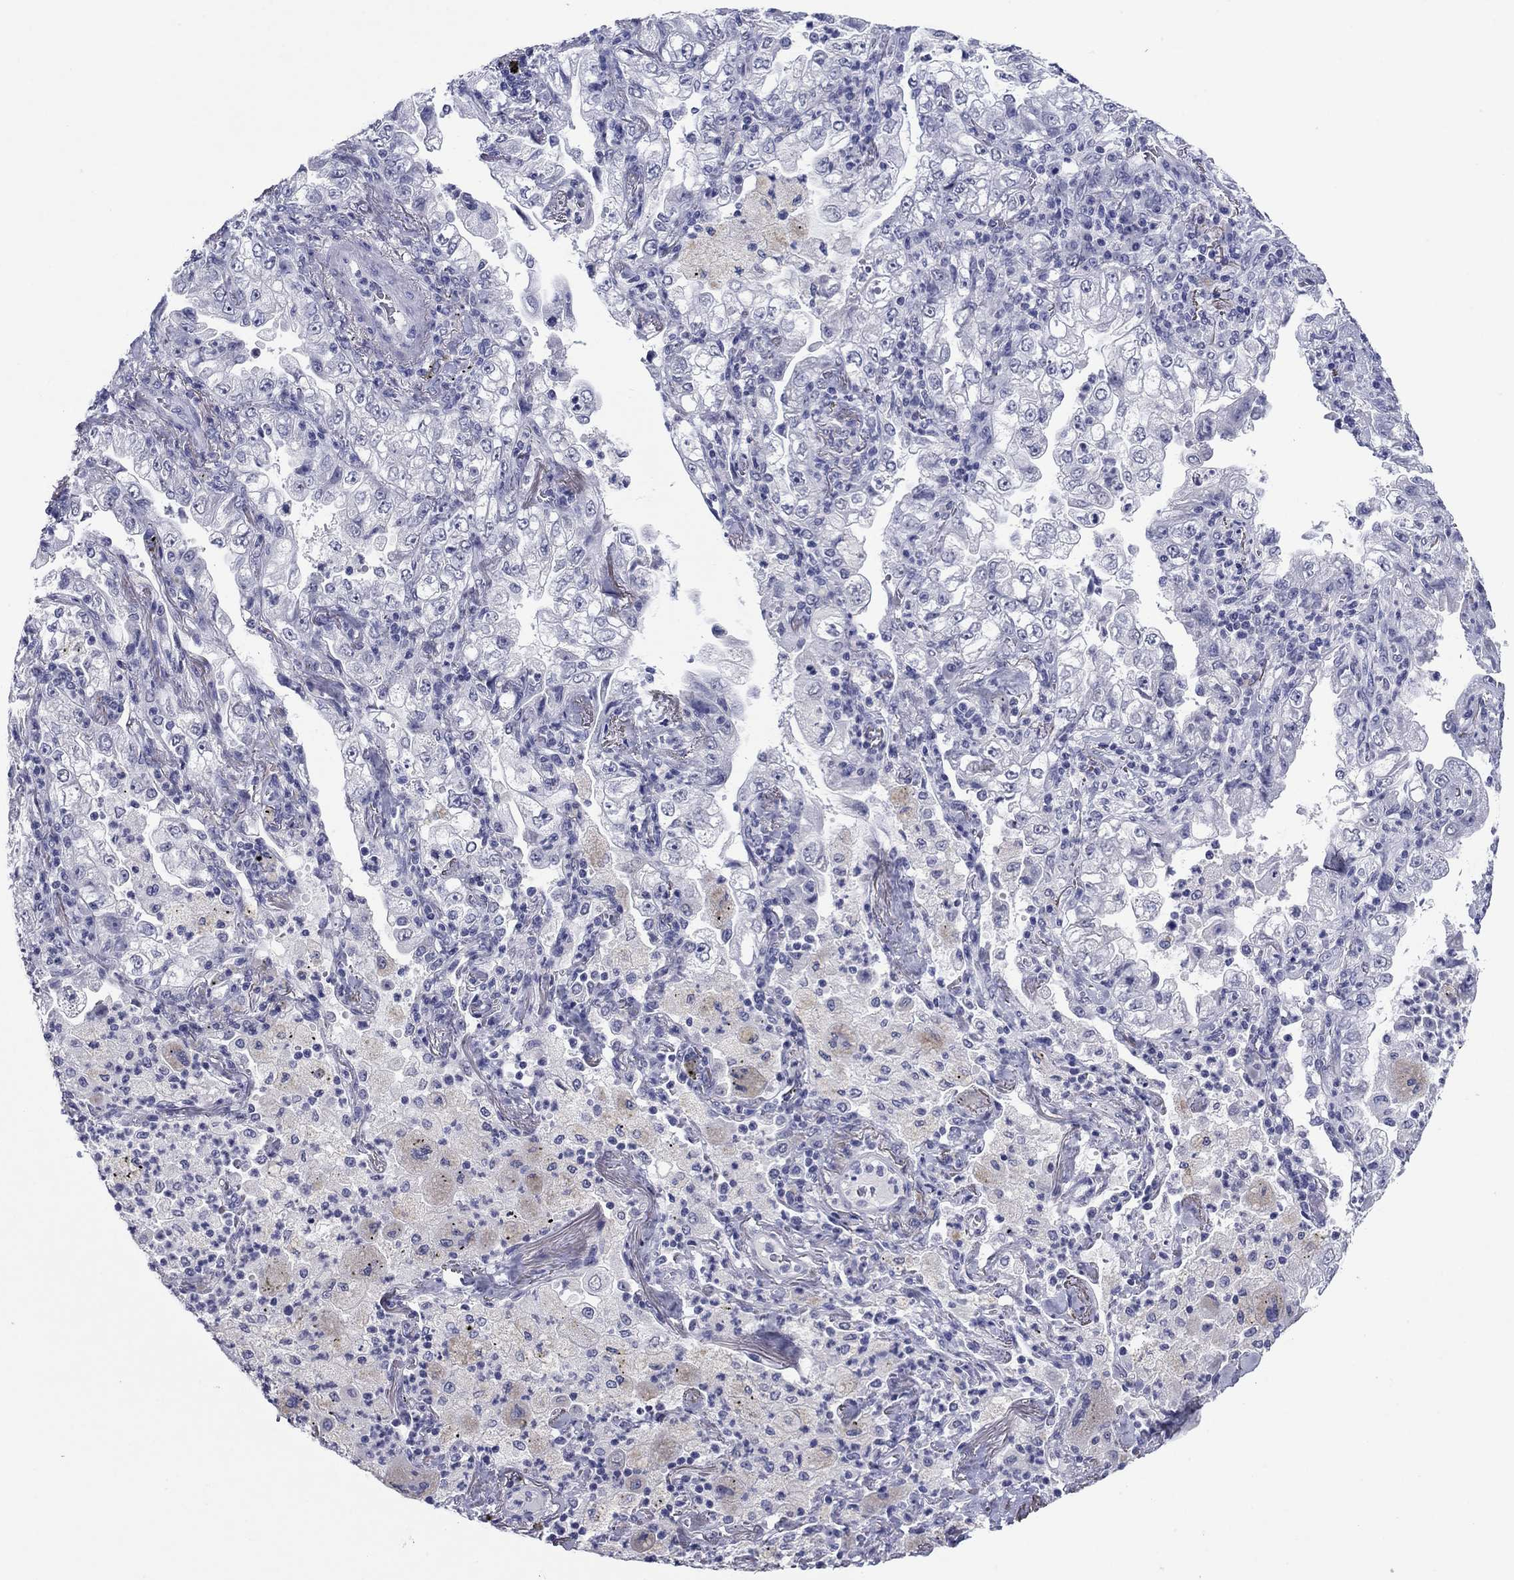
{"staining": {"intensity": "negative", "quantity": "none", "location": "none"}, "tissue": "lung cancer", "cell_type": "Tumor cells", "image_type": "cancer", "snomed": [{"axis": "morphology", "description": "Adenocarcinoma, NOS"}, {"axis": "topography", "description": "Lung"}], "caption": "An immunohistochemistry (IHC) image of adenocarcinoma (lung) is shown. There is no staining in tumor cells of adenocarcinoma (lung). (DAB immunohistochemistry, high magnification).", "gene": "HAO1", "patient": {"sex": "female", "age": 73}}